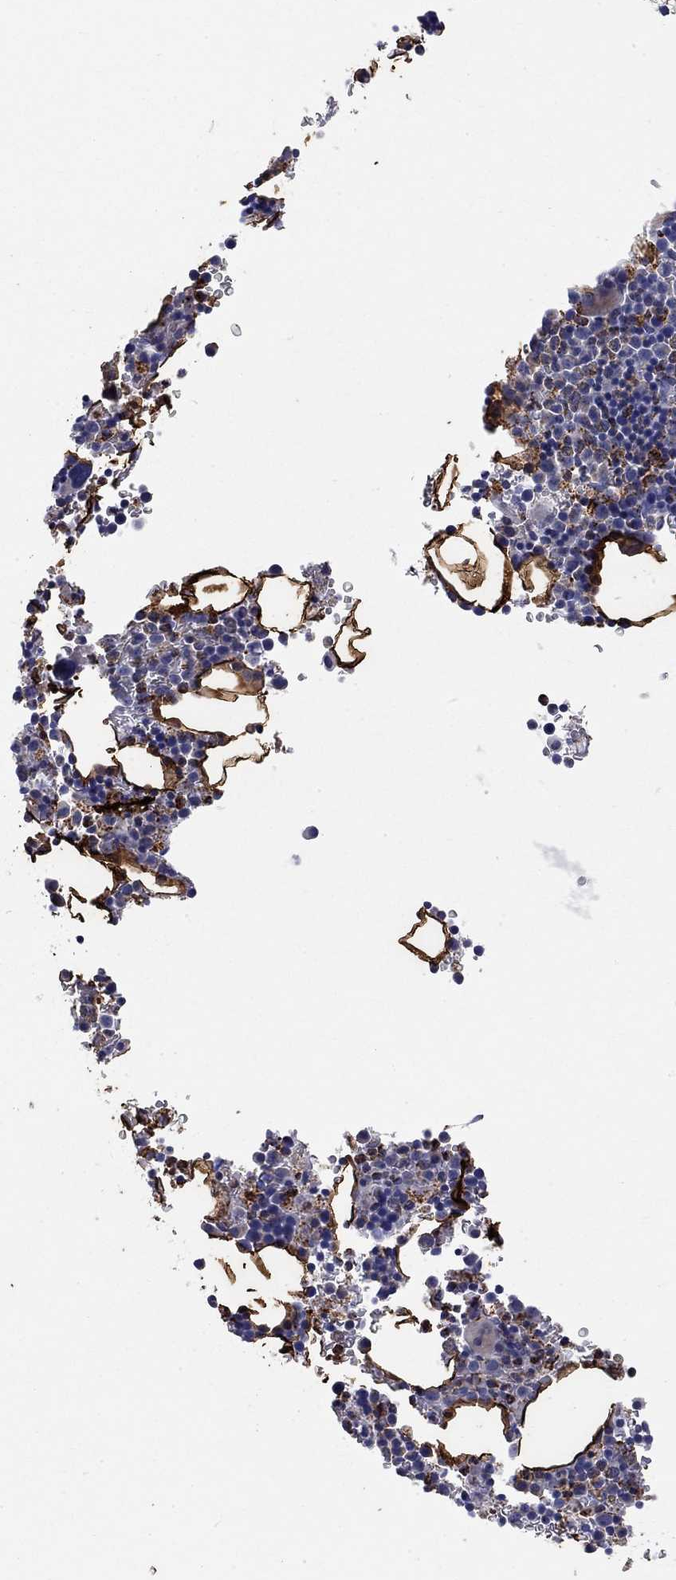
{"staining": {"intensity": "moderate", "quantity": "<25%", "location": "cytoplasmic/membranous"}, "tissue": "bone marrow", "cell_type": "Hematopoietic cells", "image_type": "normal", "snomed": [{"axis": "morphology", "description": "Normal tissue, NOS"}, {"axis": "topography", "description": "Bone marrow"}], "caption": "IHC of benign bone marrow shows low levels of moderate cytoplasmic/membranous expression in about <25% of hematopoietic cells. Nuclei are stained in blue.", "gene": "ACSL1", "patient": {"sex": "male", "age": 77}}